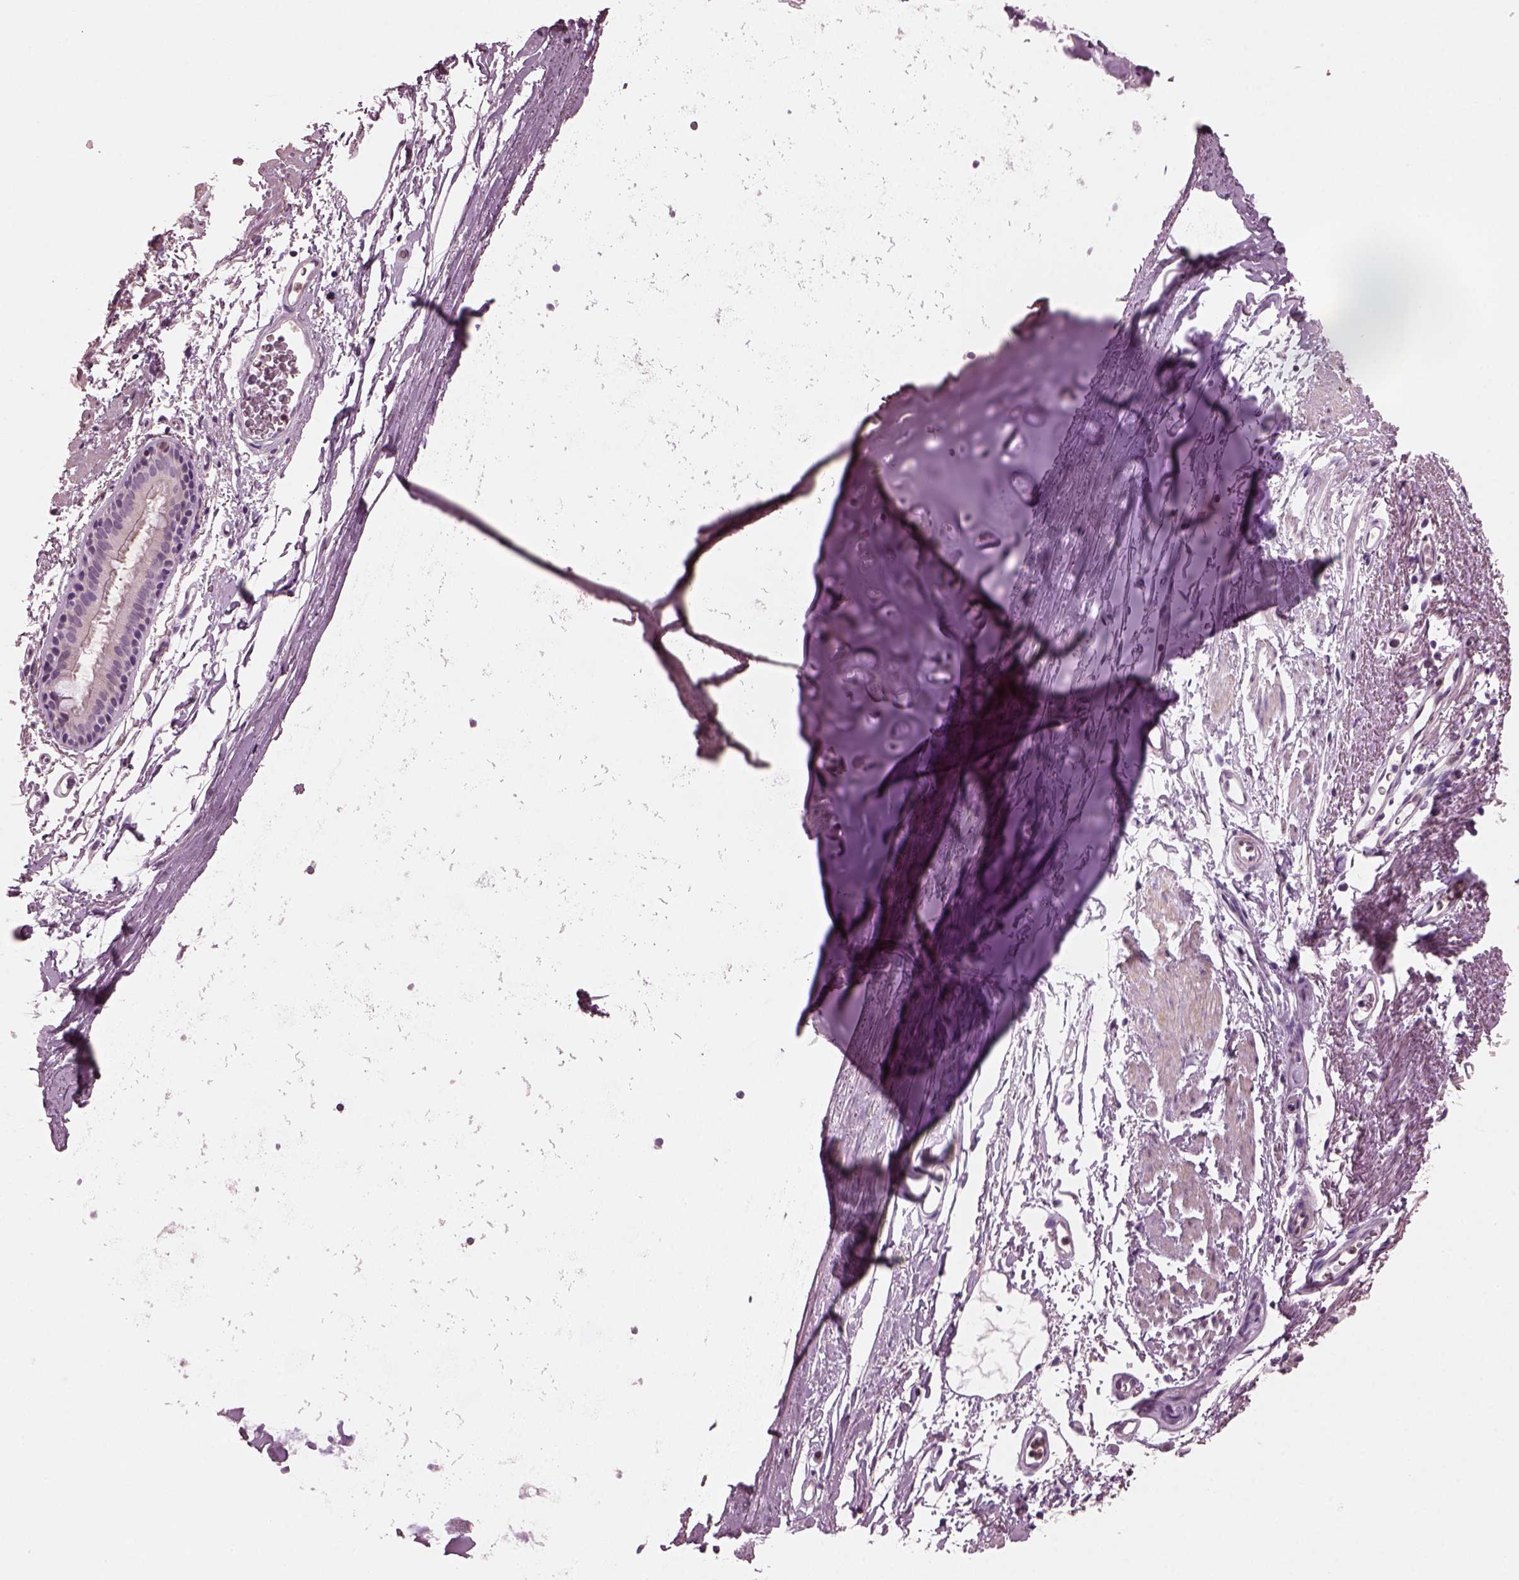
{"staining": {"intensity": "negative", "quantity": "none", "location": "none"}, "tissue": "bronchus", "cell_type": "Respiratory epithelial cells", "image_type": "normal", "snomed": [{"axis": "morphology", "description": "Normal tissue, NOS"}, {"axis": "topography", "description": "Lymph node"}, {"axis": "topography", "description": "Bronchus"}], "caption": "Image shows no significant protein staining in respiratory epithelial cells of unremarkable bronchus.", "gene": "BFSP1", "patient": {"sex": "female", "age": 70}}